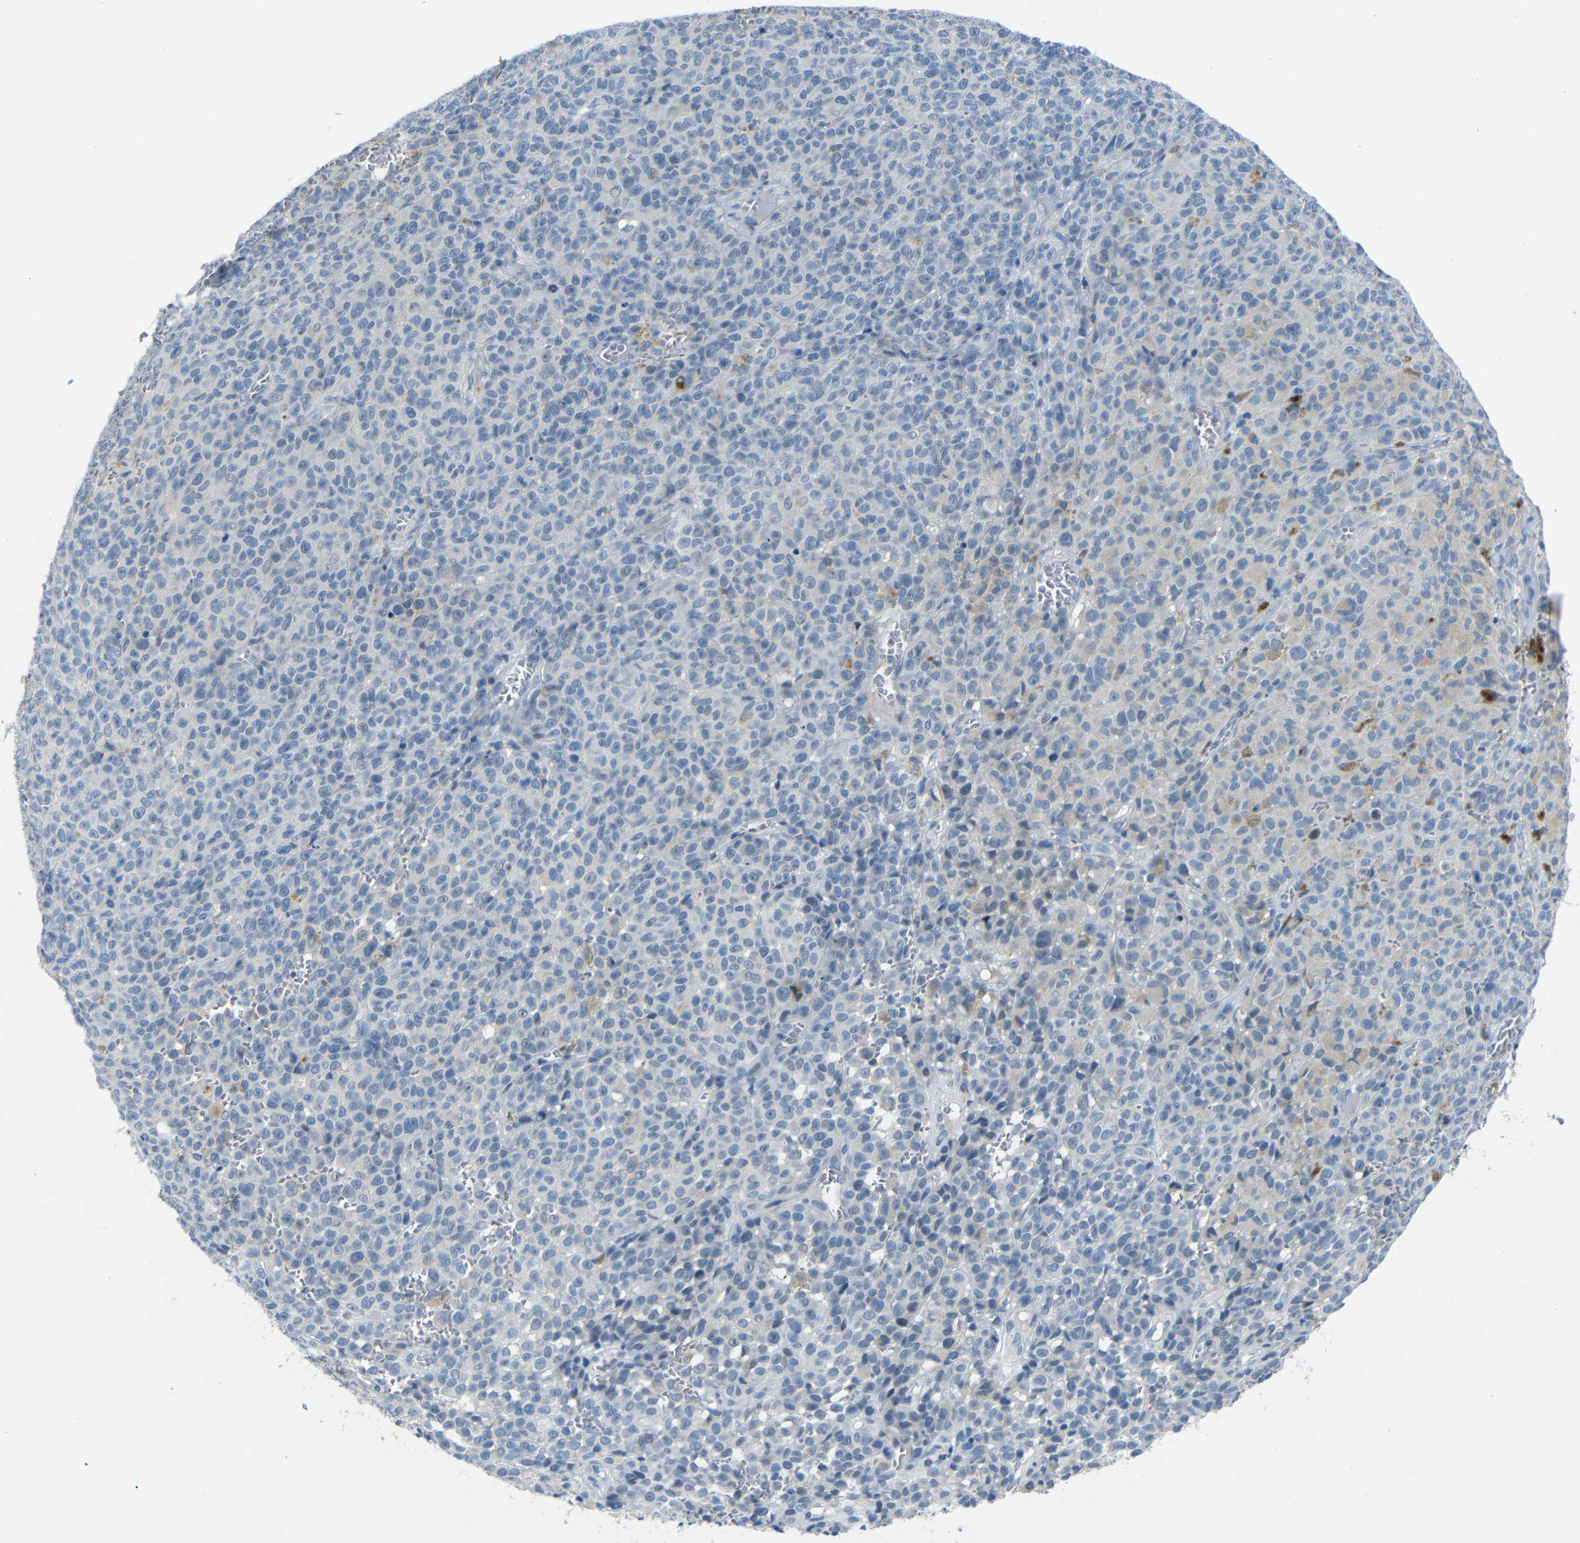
{"staining": {"intensity": "negative", "quantity": "none", "location": "none"}, "tissue": "melanoma", "cell_type": "Tumor cells", "image_type": "cancer", "snomed": [{"axis": "morphology", "description": "Malignant melanoma, NOS"}, {"axis": "topography", "description": "Skin"}], "caption": "Malignant melanoma was stained to show a protein in brown. There is no significant staining in tumor cells.", "gene": "ANK3", "patient": {"sex": "female", "age": 82}}